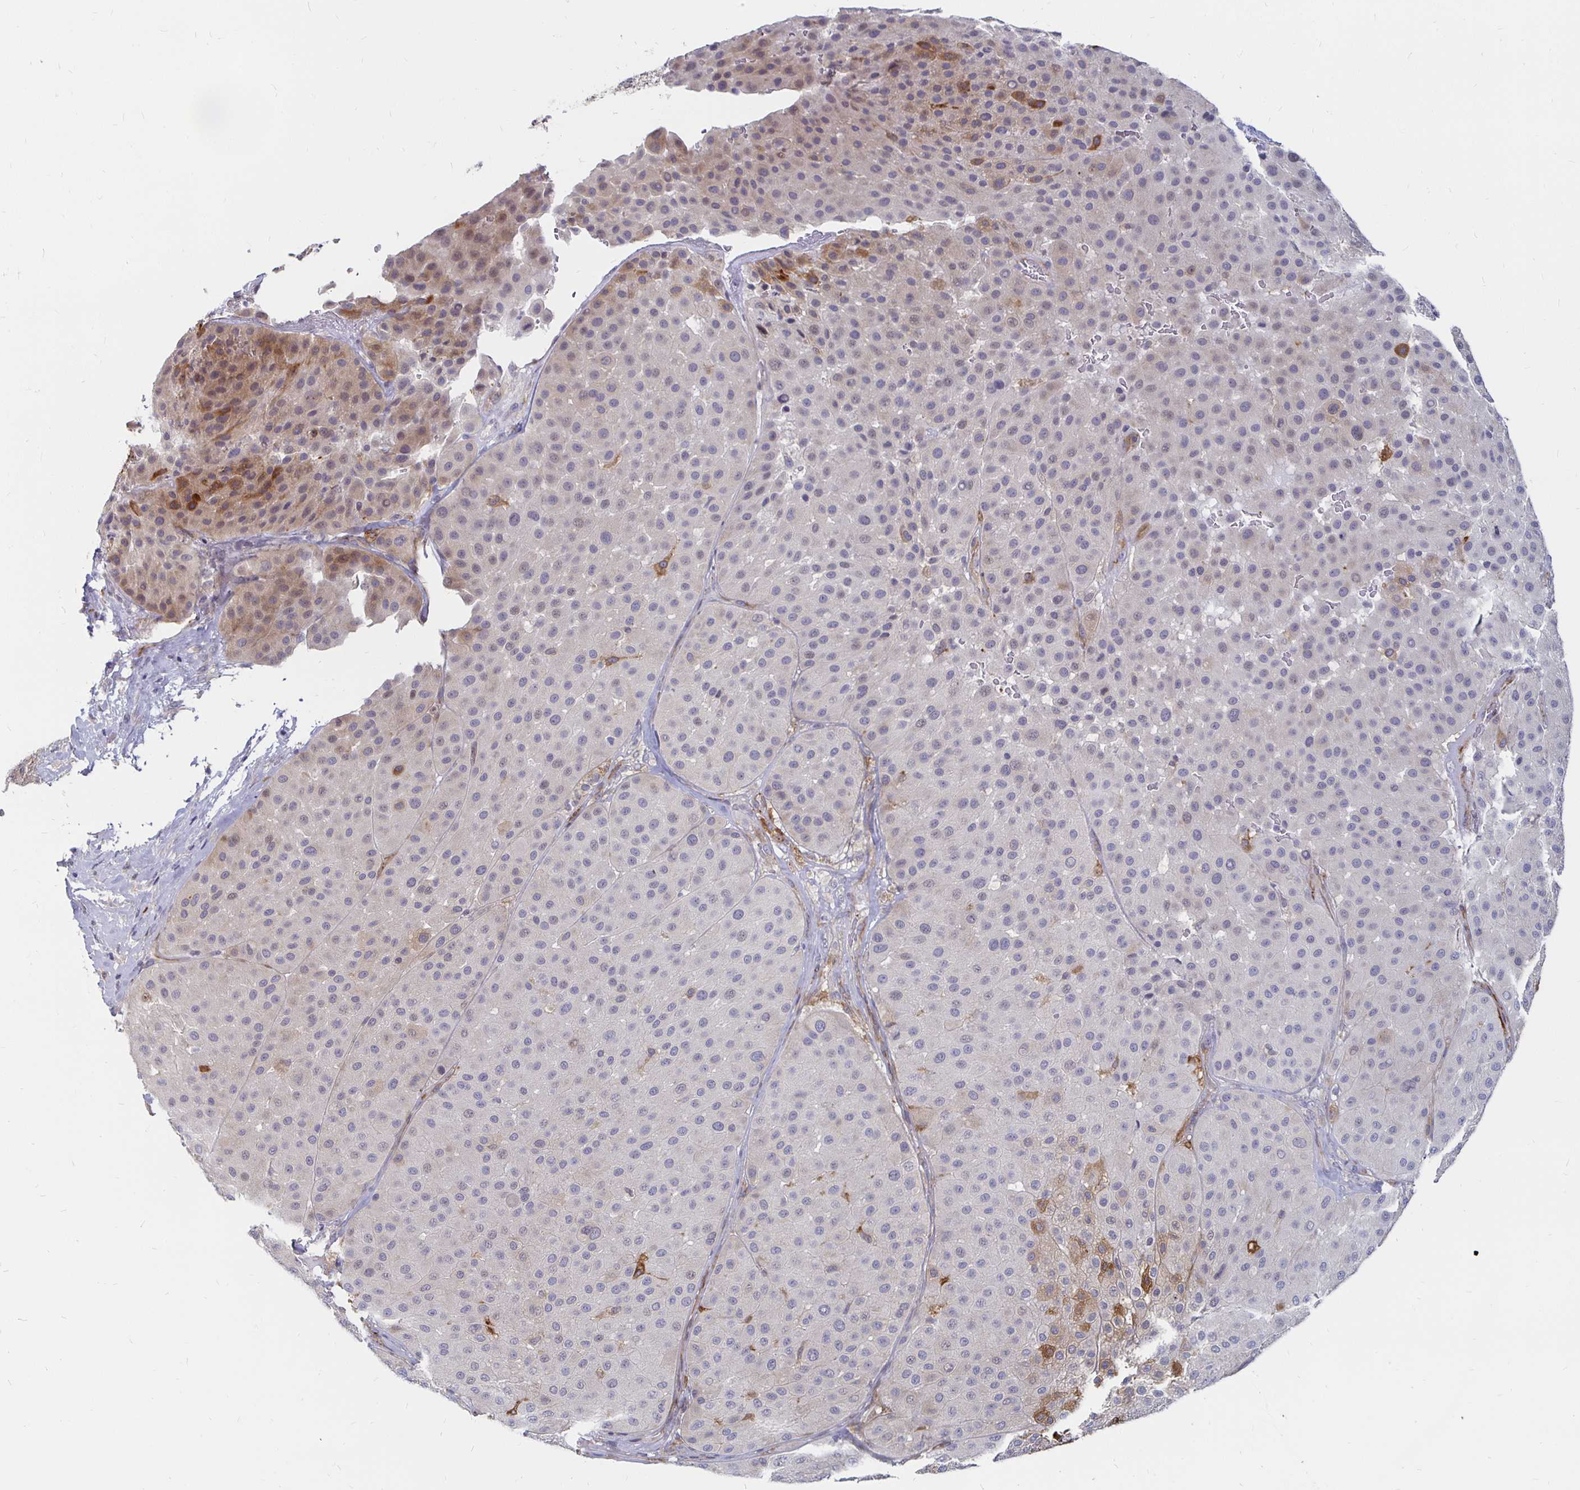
{"staining": {"intensity": "weak", "quantity": "<25%", "location": "cytoplasmic/membranous"}, "tissue": "melanoma", "cell_type": "Tumor cells", "image_type": "cancer", "snomed": [{"axis": "morphology", "description": "Malignant melanoma, Metastatic site"}, {"axis": "topography", "description": "Smooth muscle"}], "caption": "Tumor cells show no significant expression in malignant melanoma (metastatic site).", "gene": "CCDC85A", "patient": {"sex": "male", "age": 41}}